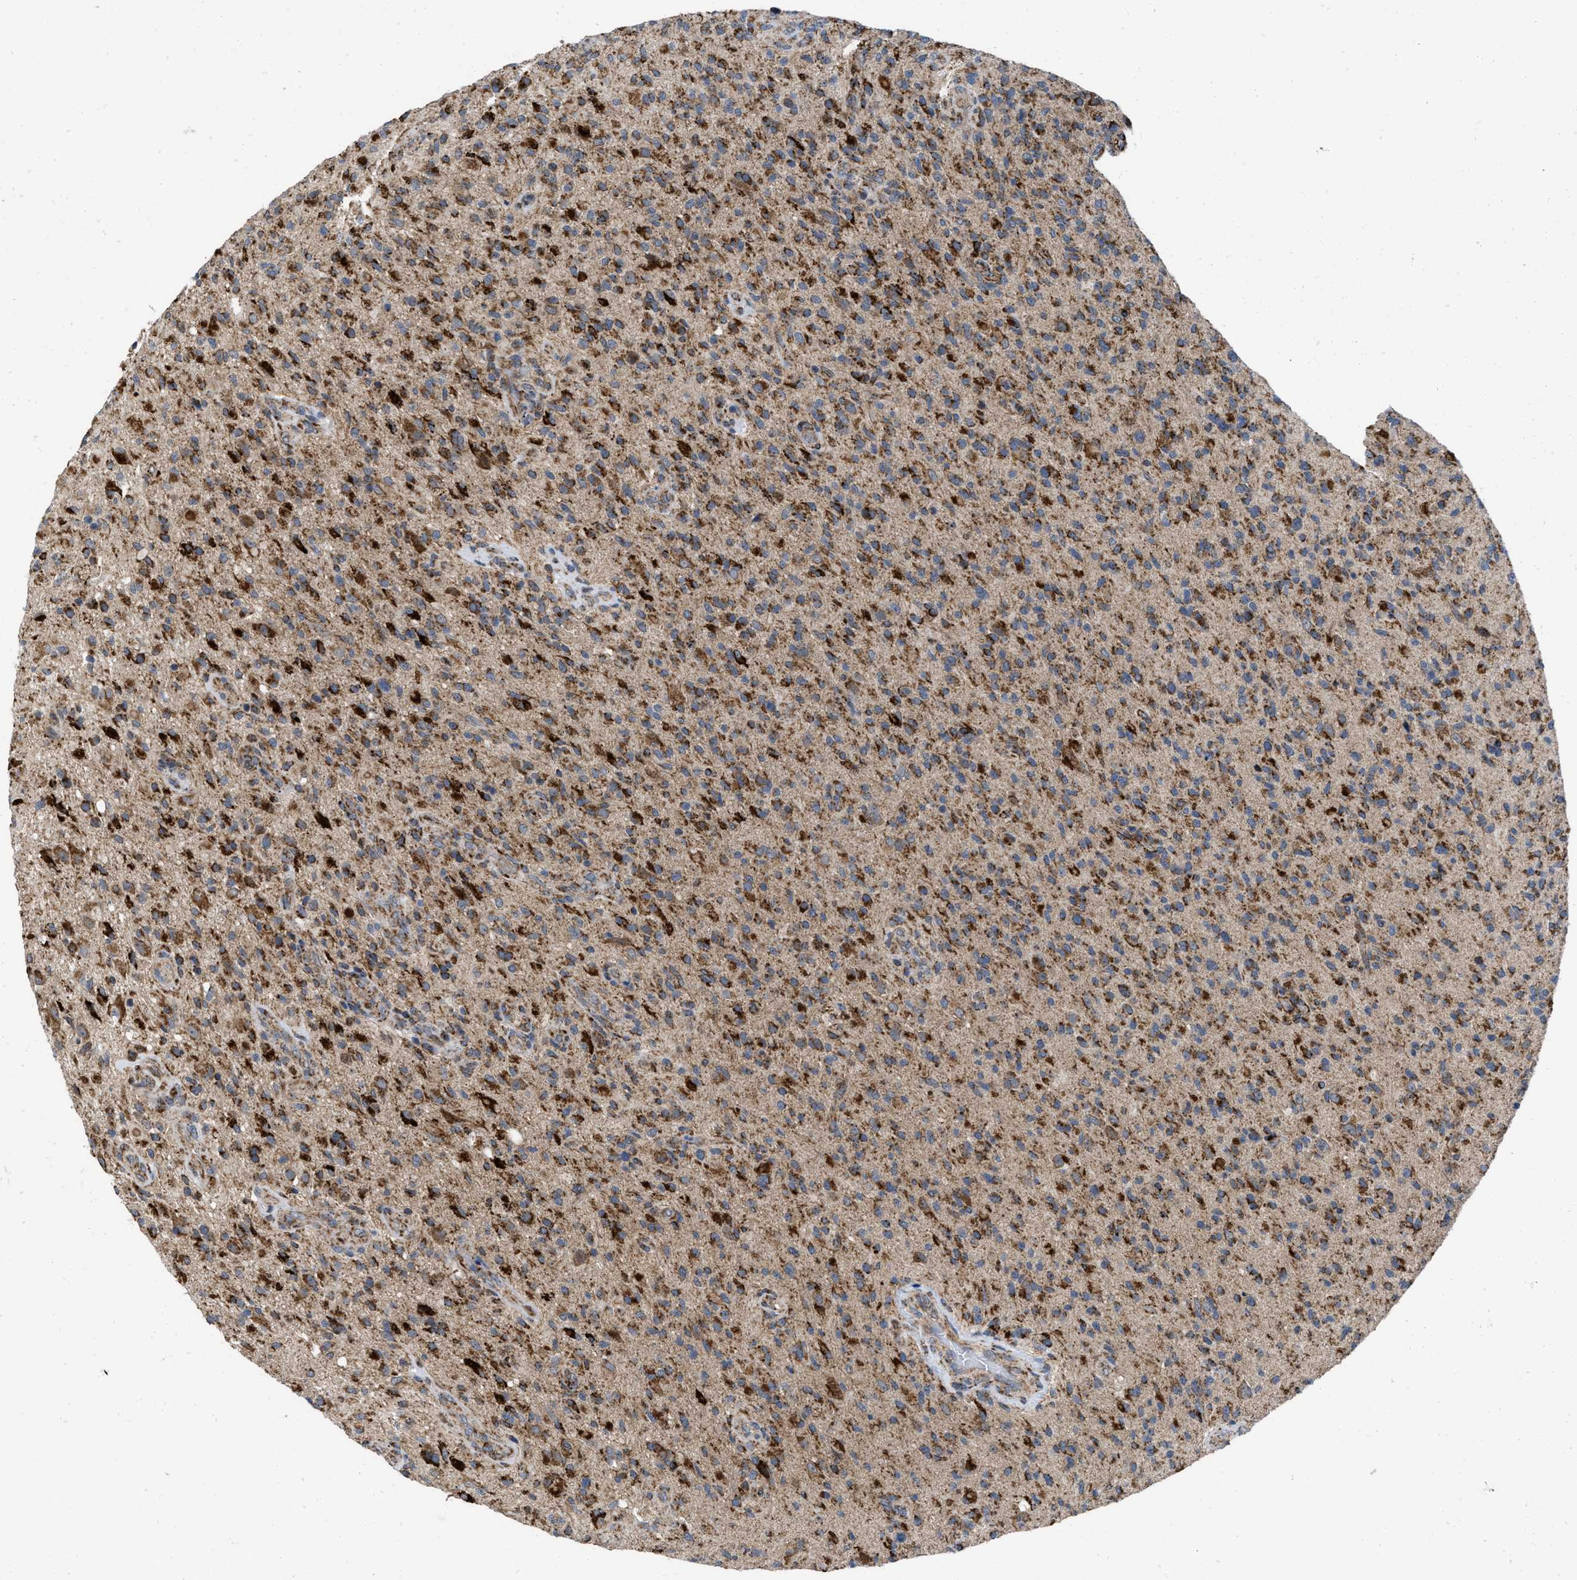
{"staining": {"intensity": "strong", "quantity": ">75%", "location": "cytoplasmic/membranous"}, "tissue": "glioma", "cell_type": "Tumor cells", "image_type": "cancer", "snomed": [{"axis": "morphology", "description": "Glioma, malignant, High grade"}, {"axis": "topography", "description": "Brain"}], "caption": "Human malignant glioma (high-grade) stained with a brown dye exhibits strong cytoplasmic/membranous positive positivity in approximately >75% of tumor cells.", "gene": "AKAP1", "patient": {"sex": "male", "age": 71}}